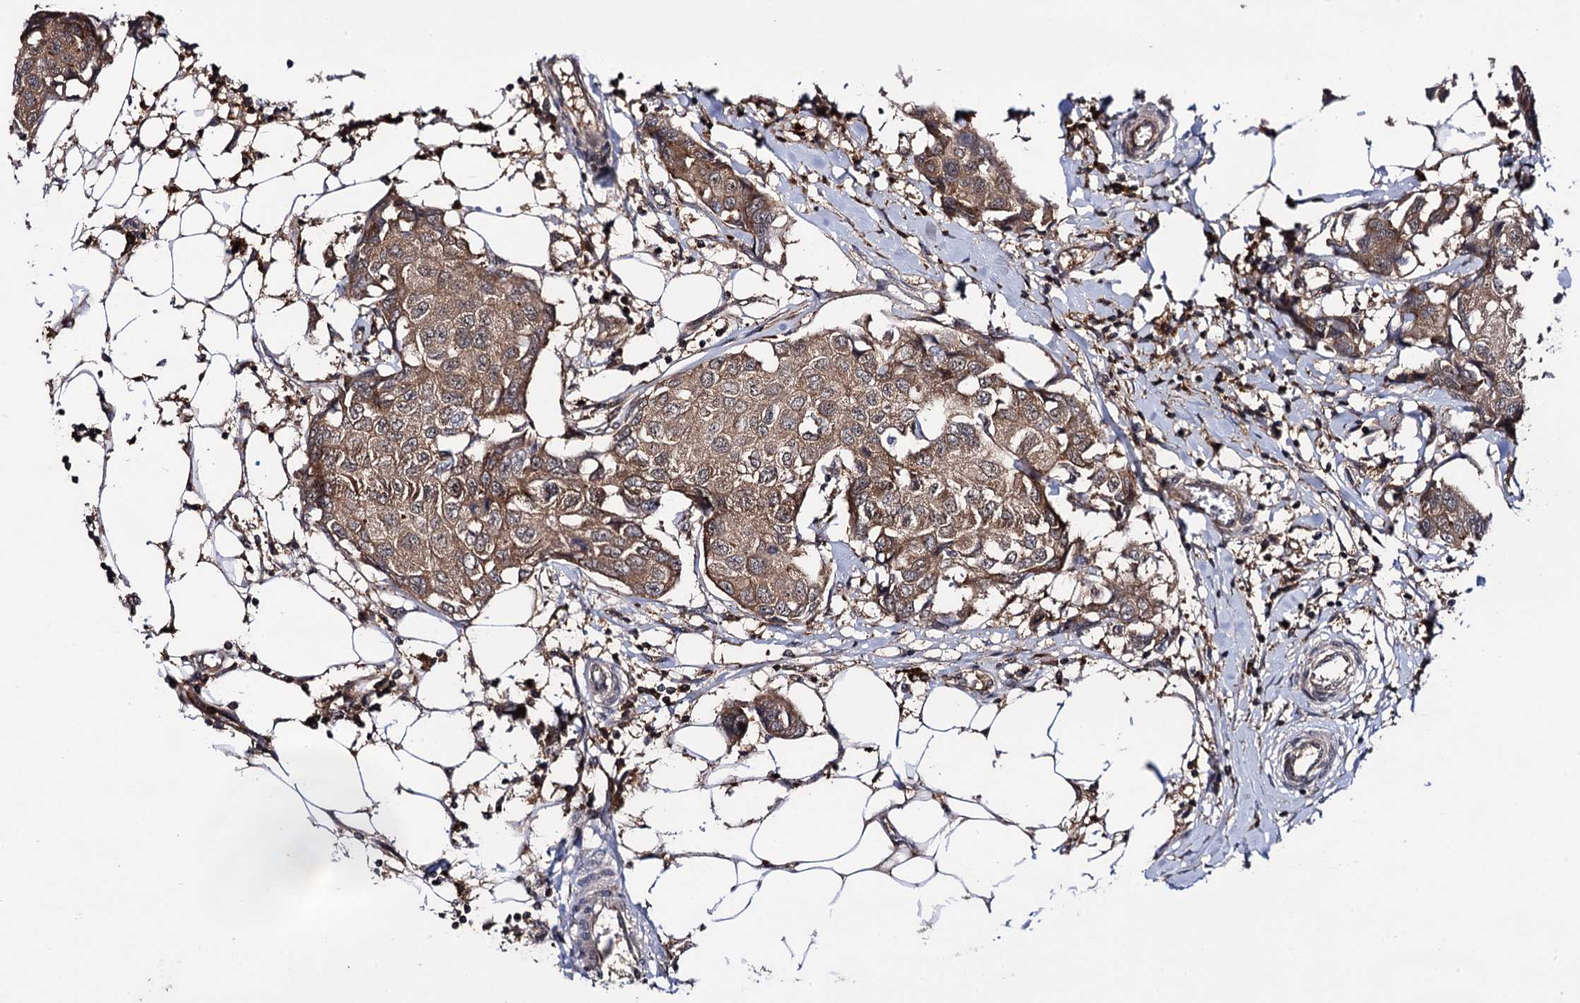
{"staining": {"intensity": "moderate", "quantity": ">75%", "location": "cytoplasmic/membranous"}, "tissue": "breast cancer", "cell_type": "Tumor cells", "image_type": "cancer", "snomed": [{"axis": "morphology", "description": "Duct carcinoma"}, {"axis": "topography", "description": "Breast"}], "caption": "A brown stain shows moderate cytoplasmic/membranous staining of a protein in infiltrating ductal carcinoma (breast) tumor cells.", "gene": "MICAL2", "patient": {"sex": "female", "age": 80}}